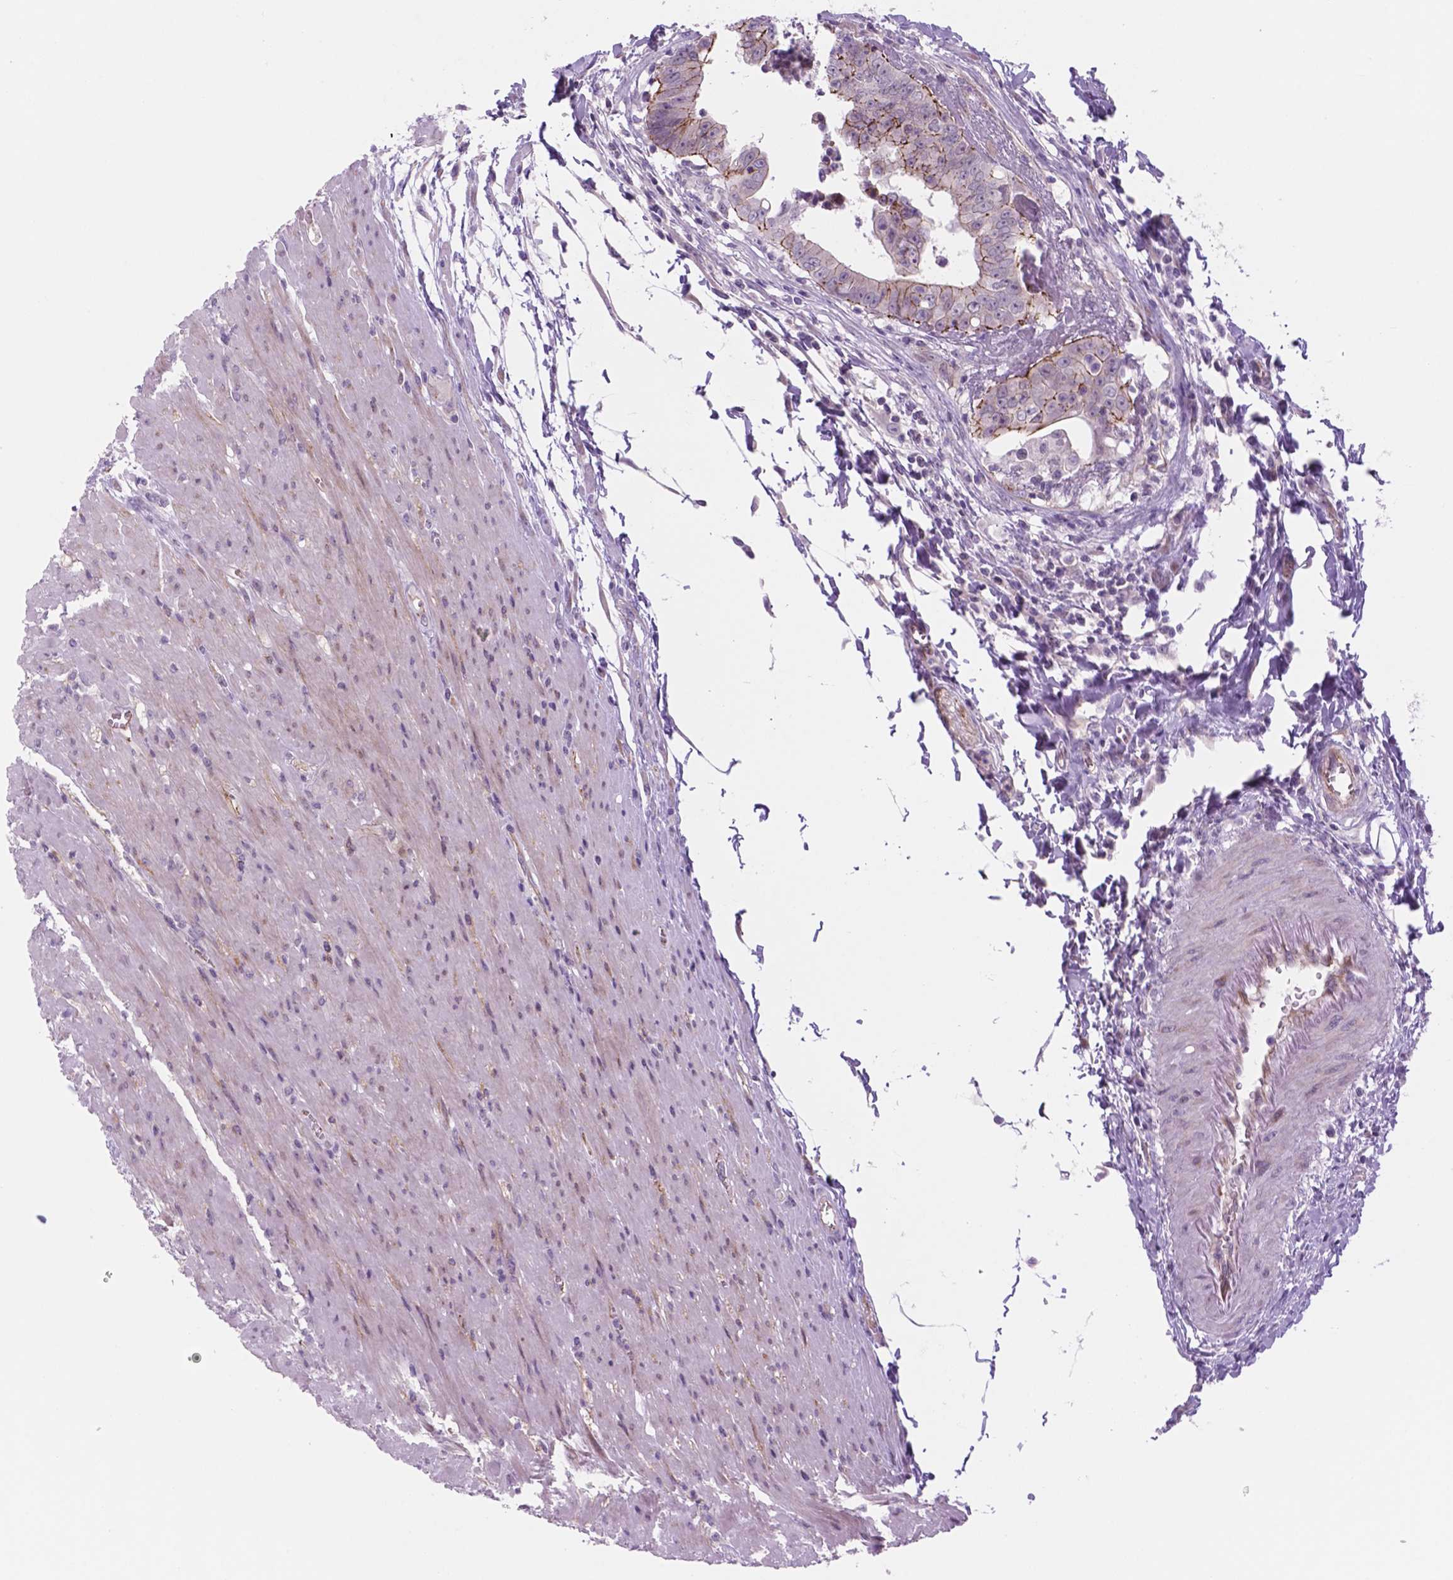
{"staining": {"intensity": "moderate", "quantity": "<25%", "location": "cytoplasmic/membranous"}, "tissue": "colorectal cancer", "cell_type": "Tumor cells", "image_type": "cancer", "snomed": [{"axis": "morphology", "description": "Adenocarcinoma, NOS"}, {"axis": "topography", "description": "Rectum"}], "caption": "Protein staining of adenocarcinoma (colorectal) tissue demonstrates moderate cytoplasmic/membranous expression in approximately <25% of tumor cells.", "gene": "RND3", "patient": {"sex": "female", "age": 62}}